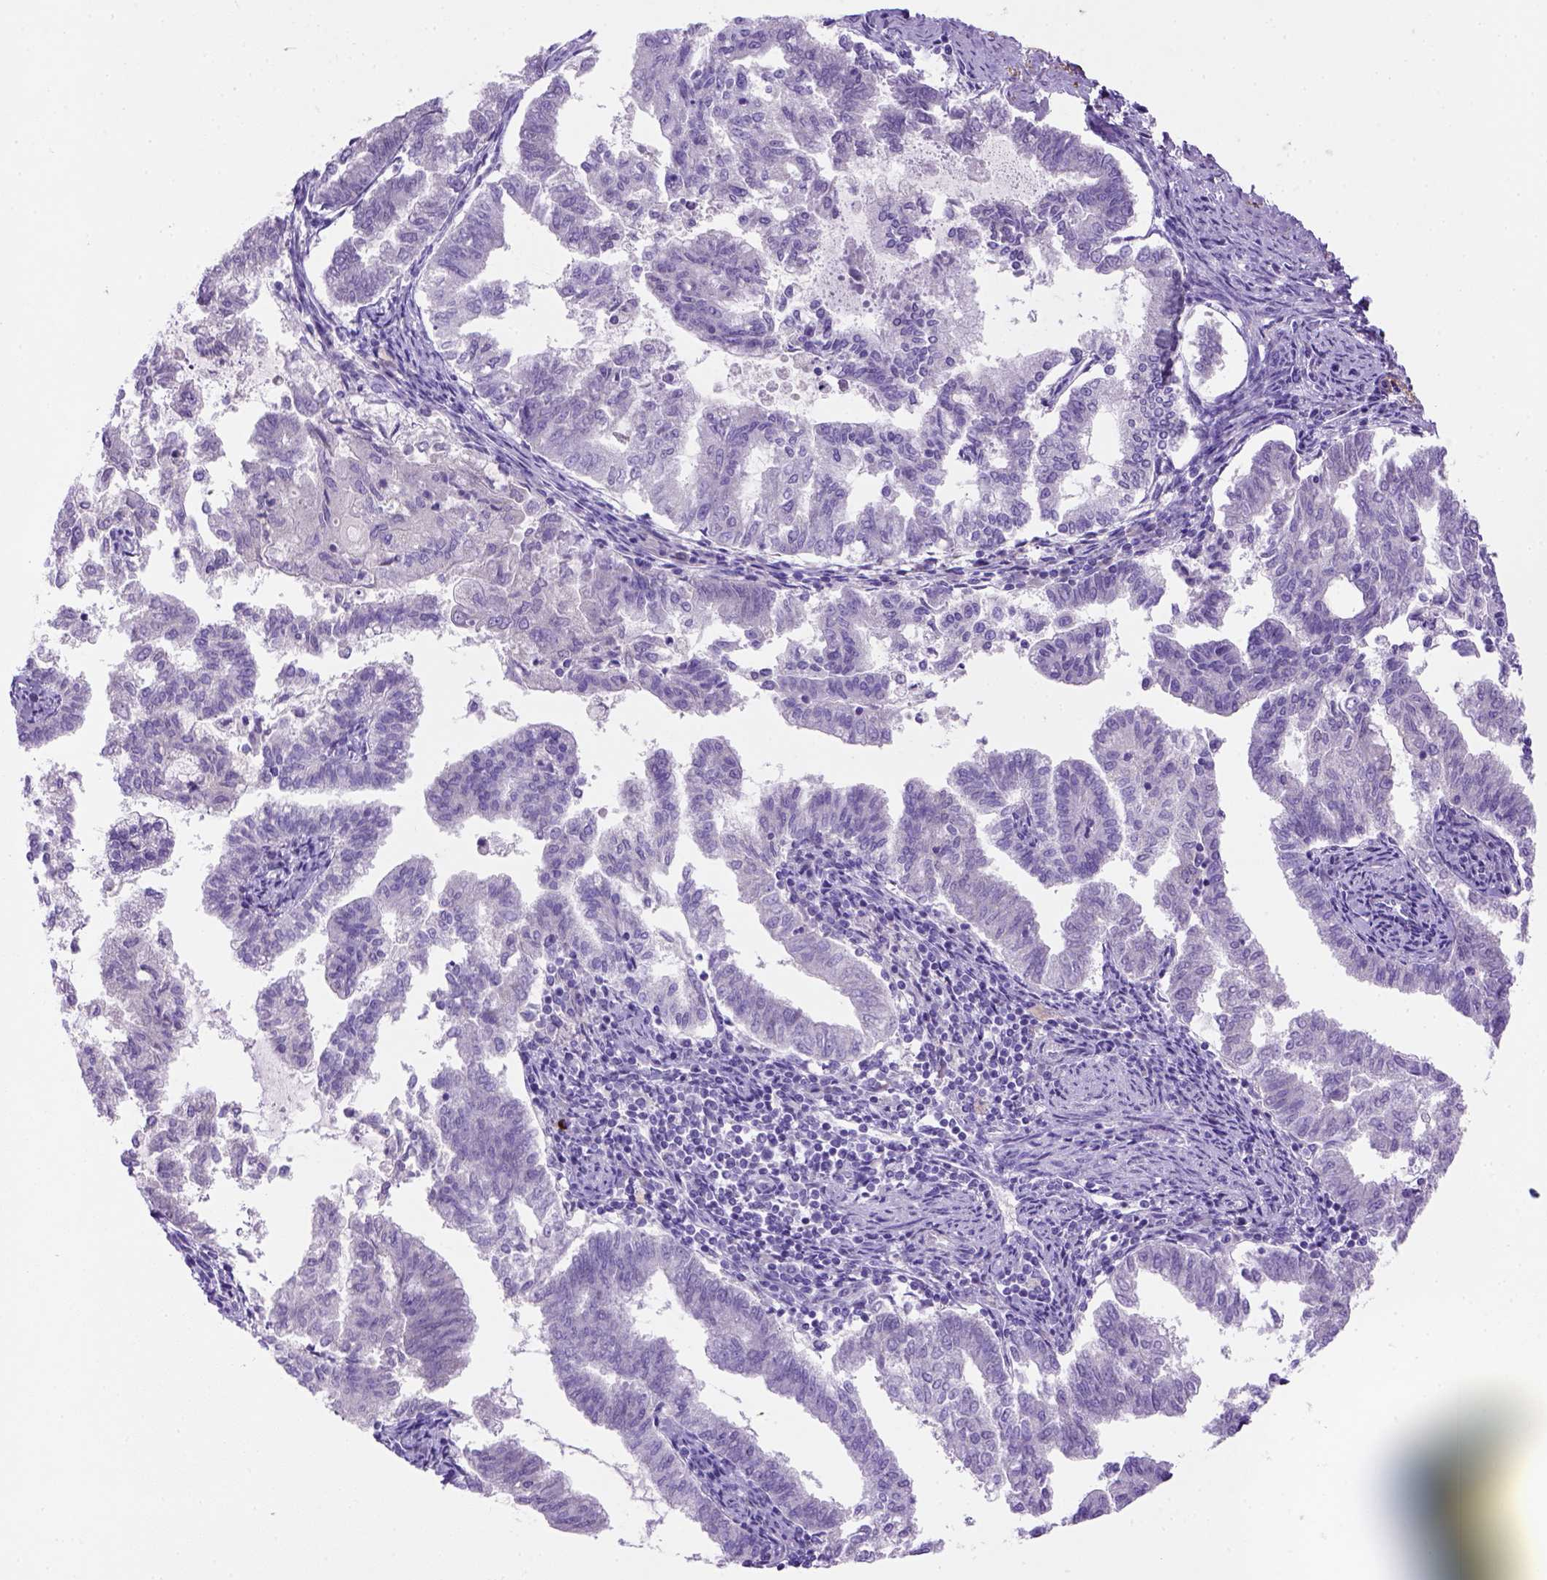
{"staining": {"intensity": "negative", "quantity": "none", "location": "none"}, "tissue": "endometrial cancer", "cell_type": "Tumor cells", "image_type": "cancer", "snomed": [{"axis": "morphology", "description": "Adenocarcinoma, NOS"}, {"axis": "topography", "description": "Endometrium"}], "caption": "DAB immunohistochemical staining of endometrial cancer shows no significant staining in tumor cells.", "gene": "SIRPD", "patient": {"sex": "female", "age": 79}}